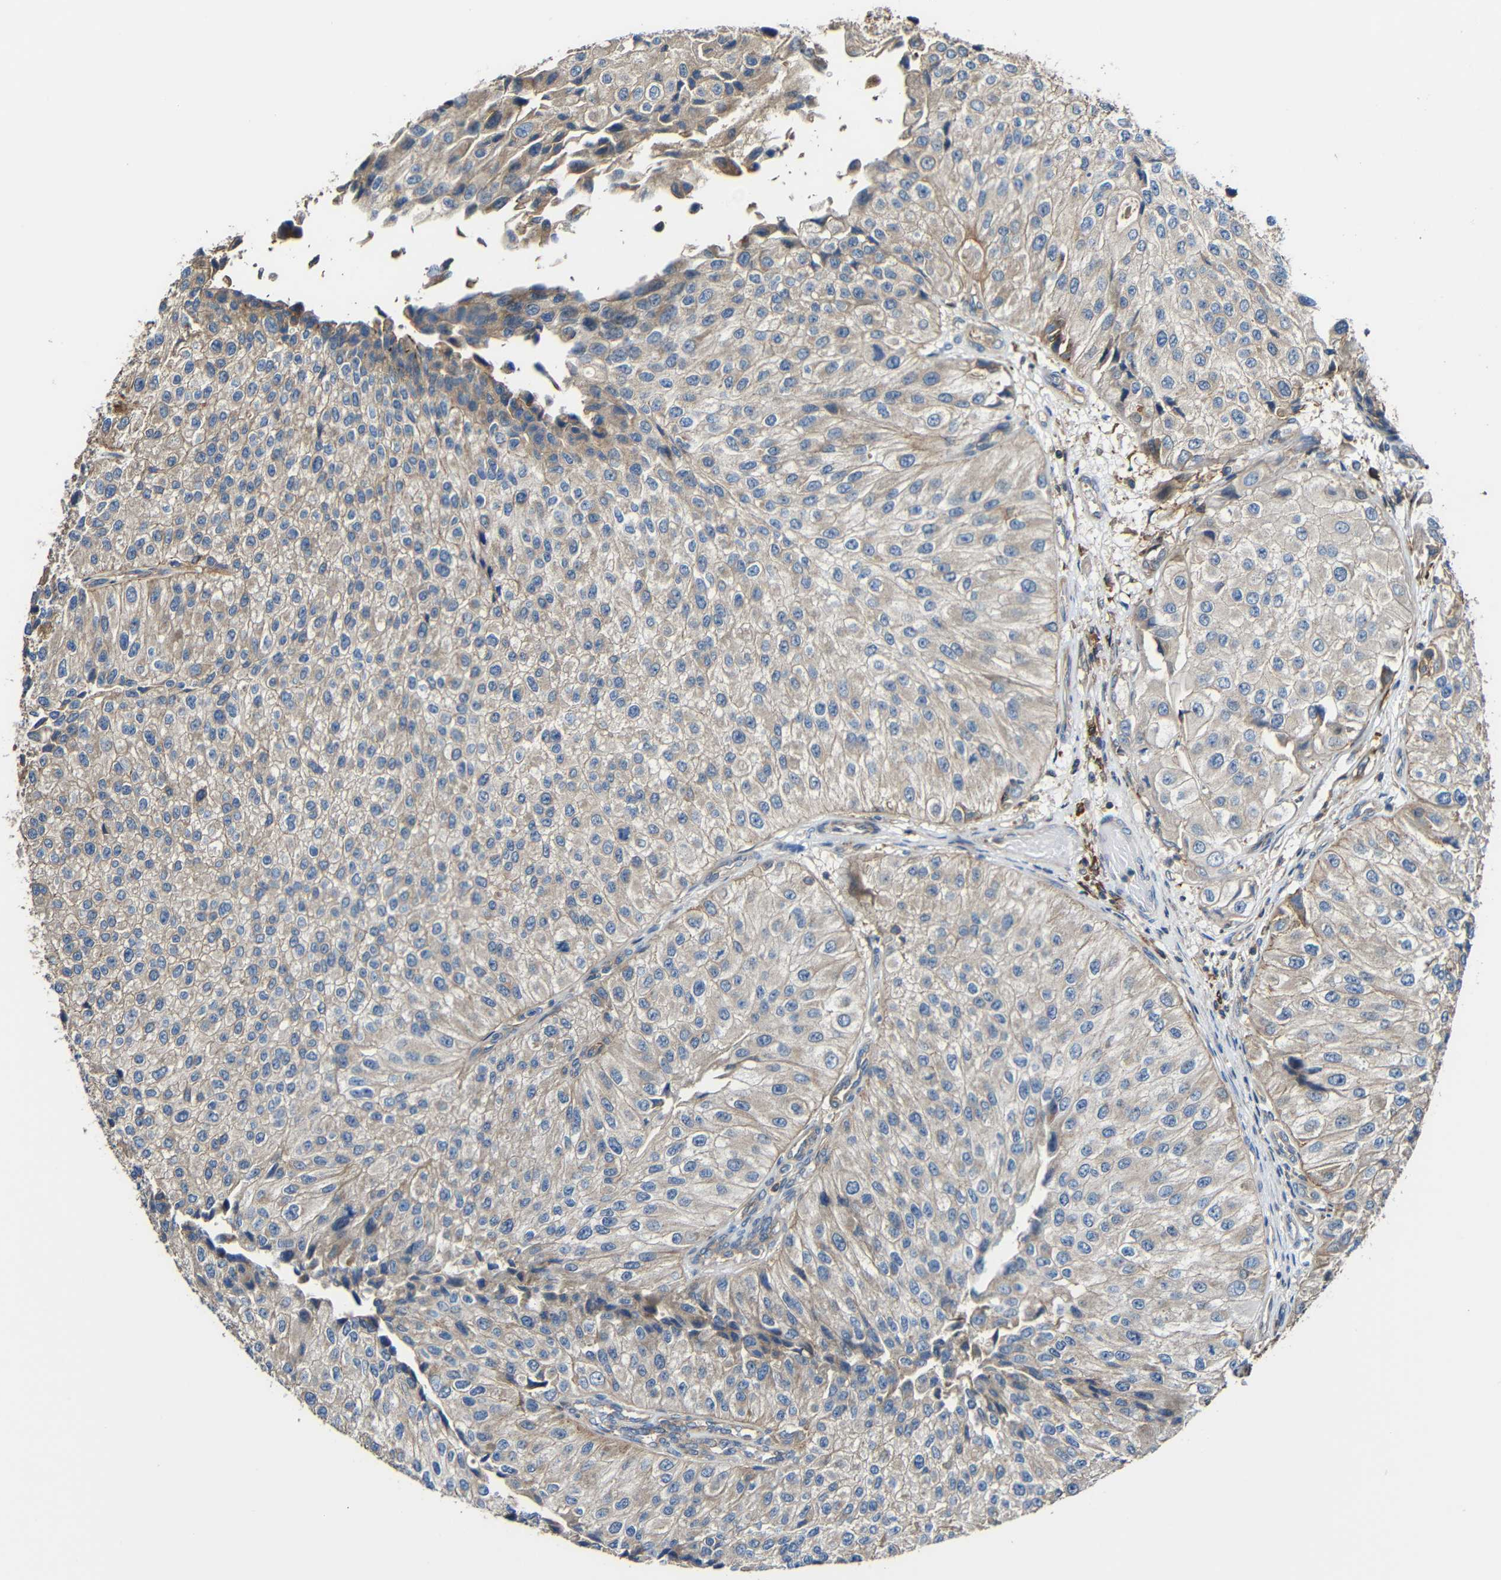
{"staining": {"intensity": "weak", "quantity": "<25%", "location": "cytoplasmic/membranous"}, "tissue": "urothelial cancer", "cell_type": "Tumor cells", "image_type": "cancer", "snomed": [{"axis": "morphology", "description": "Urothelial carcinoma, High grade"}, {"axis": "topography", "description": "Kidney"}, {"axis": "topography", "description": "Urinary bladder"}], "caption": "The micrograph exhibits no significant positivity in tumor cells of high-grade urothelial carcinoma.", "gene": "RHOT2", "patient": {"sex": "male", "age": 77}}